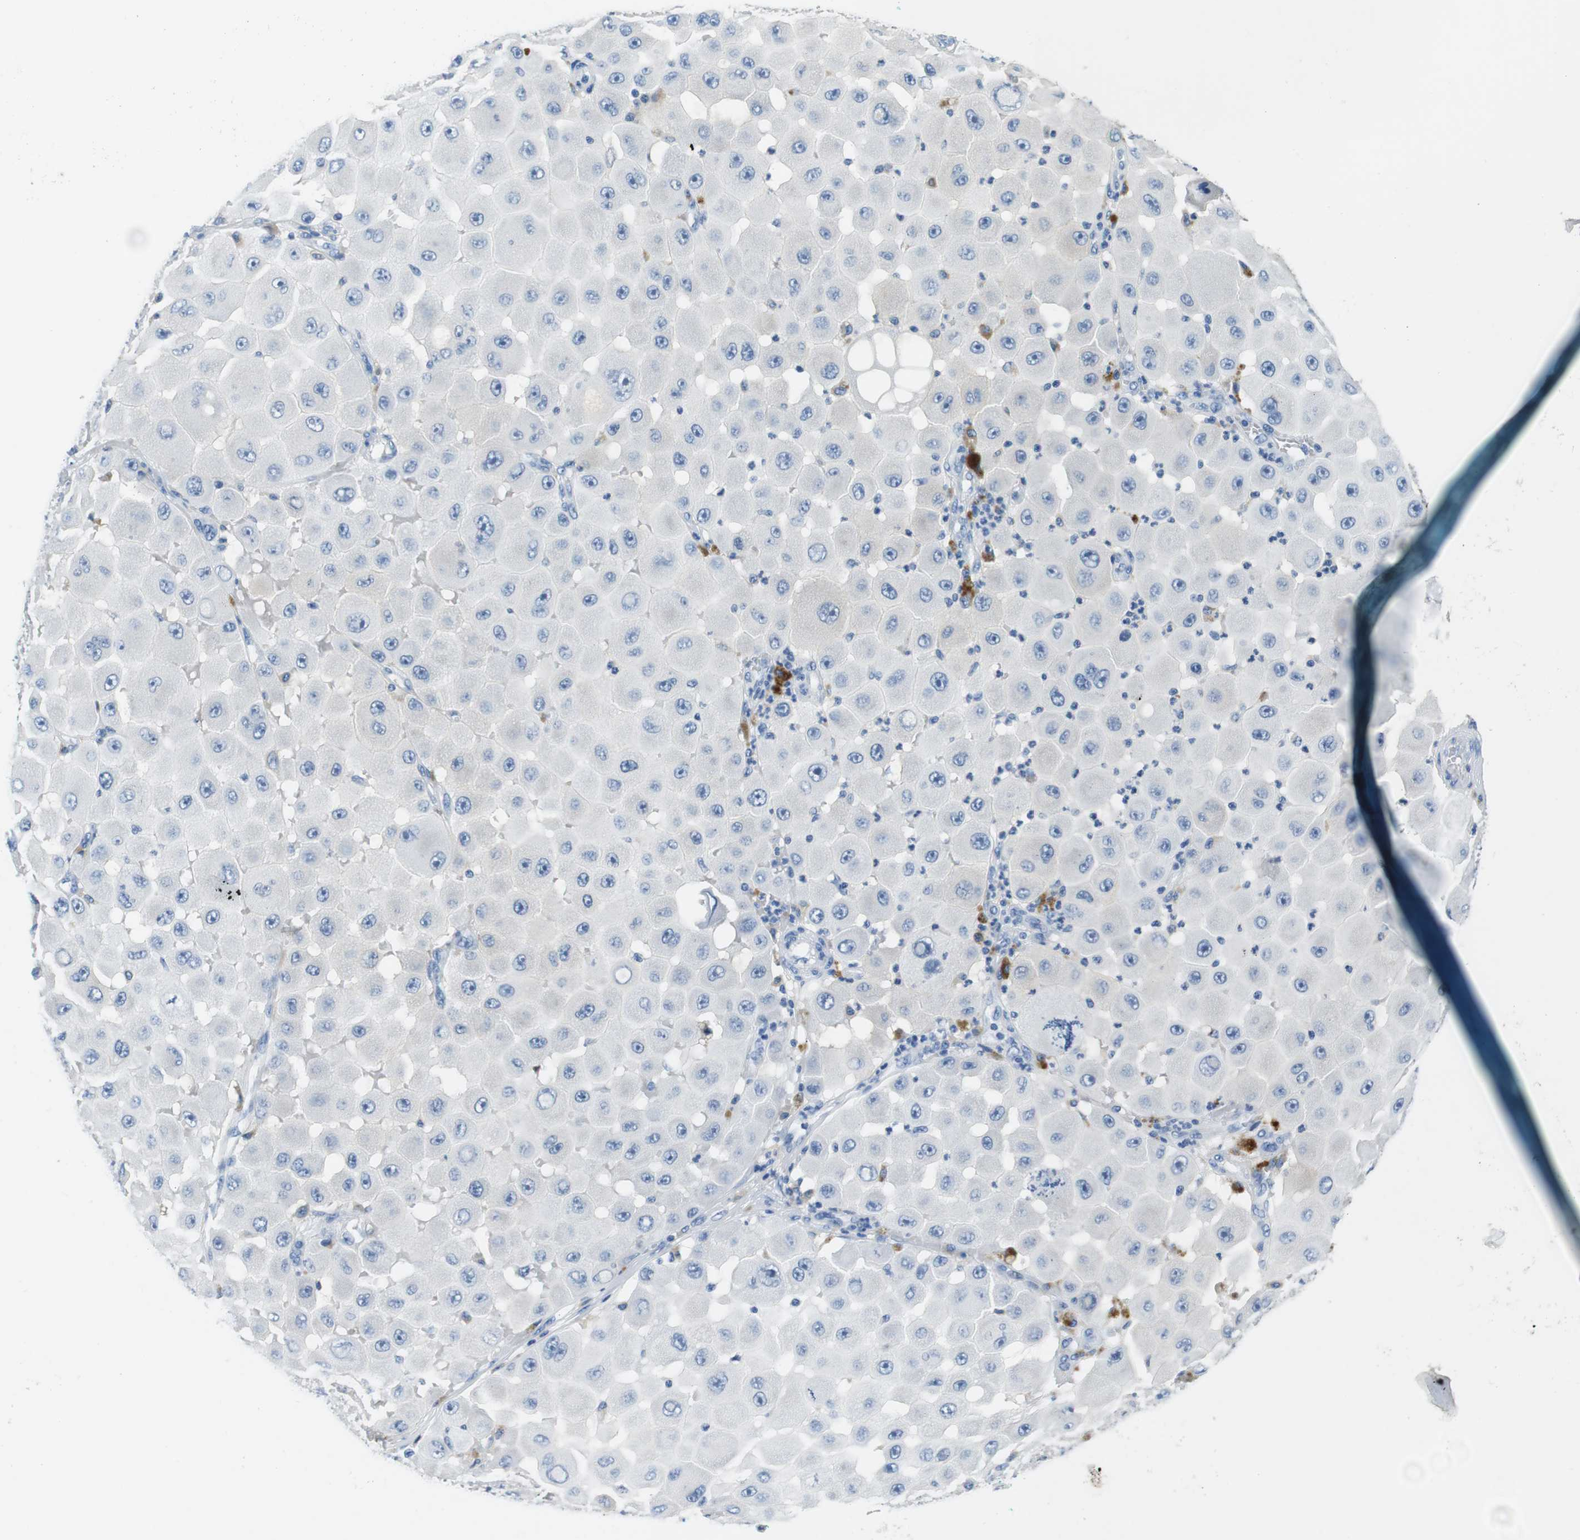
{"staining": {"intensity": "negative", "quantity": "none", "location": "none"}, "tissue": "melanoma", "cell_type": "Tumor cells", "image_type": "cancer", "snomed": [{"axis": "morphology", "description": "Malignant melanoma, NOS"}, {"axis": "topography", "description": "Skin"}], "caption": "Micrograph shows no significant protein positivity in tumor cells of malignant melanoma.", "gene": "IGHD", "patient": {"sex": "female", "age": 81}}